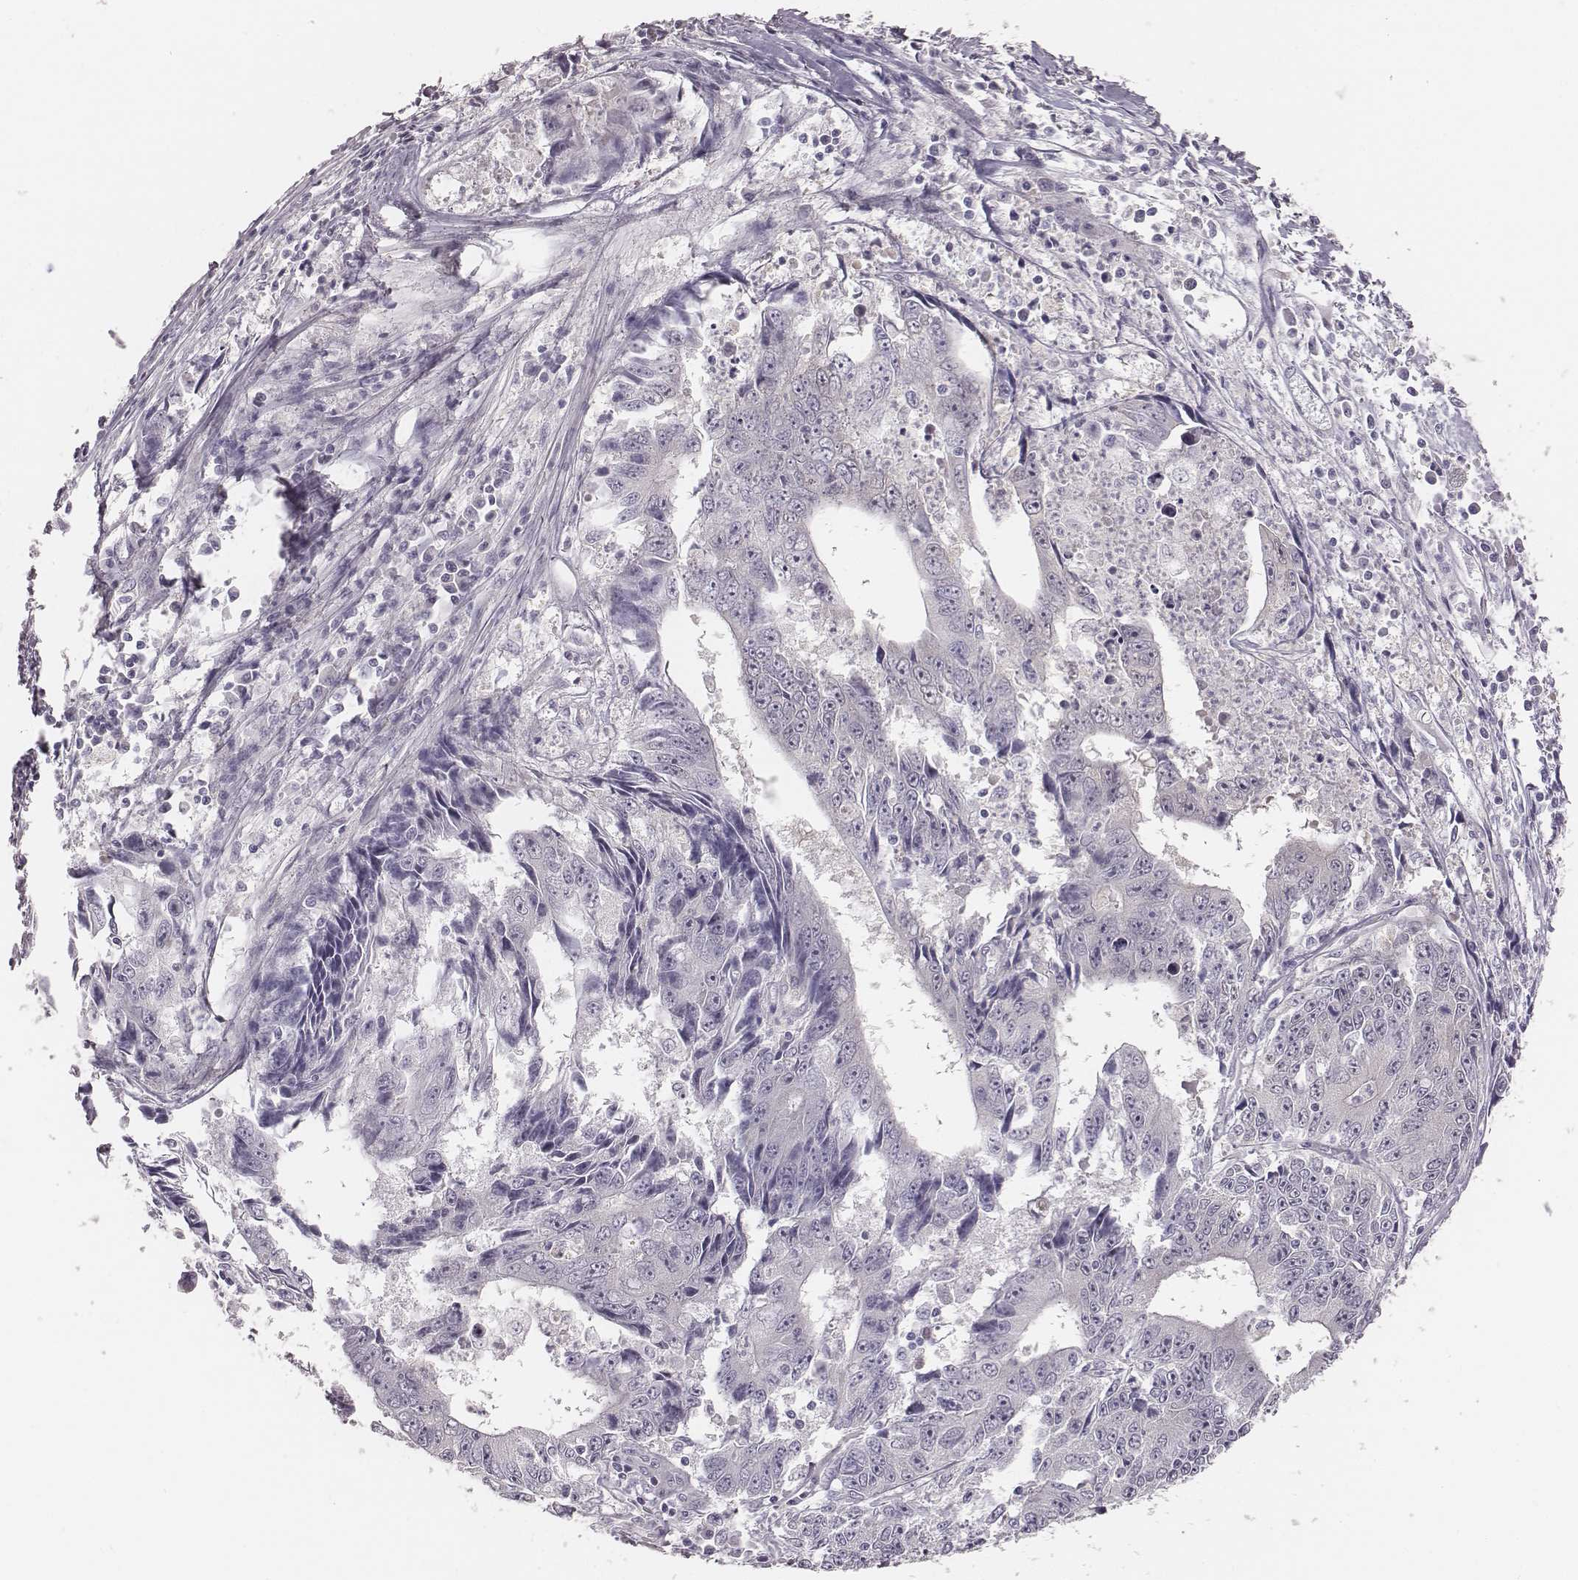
{"staining": {"intensity": "negative", "quantity": "none", "location": "none"}, "tissue": "liver cancer", "cell_type": "Tumor cells", "image_type": "cancer", "snomed": [{"axis": "morphology", "description": "Cholangiocarcinoma"}, {"axis": "topography", "description": "Liver"}], "caption": "This is an IHC photomicrograph of human liver cholangiocarcinoma. There is no expression in tumor cells.", "gene": "PBK", "patient": {"sex": "male", "age": 65}}